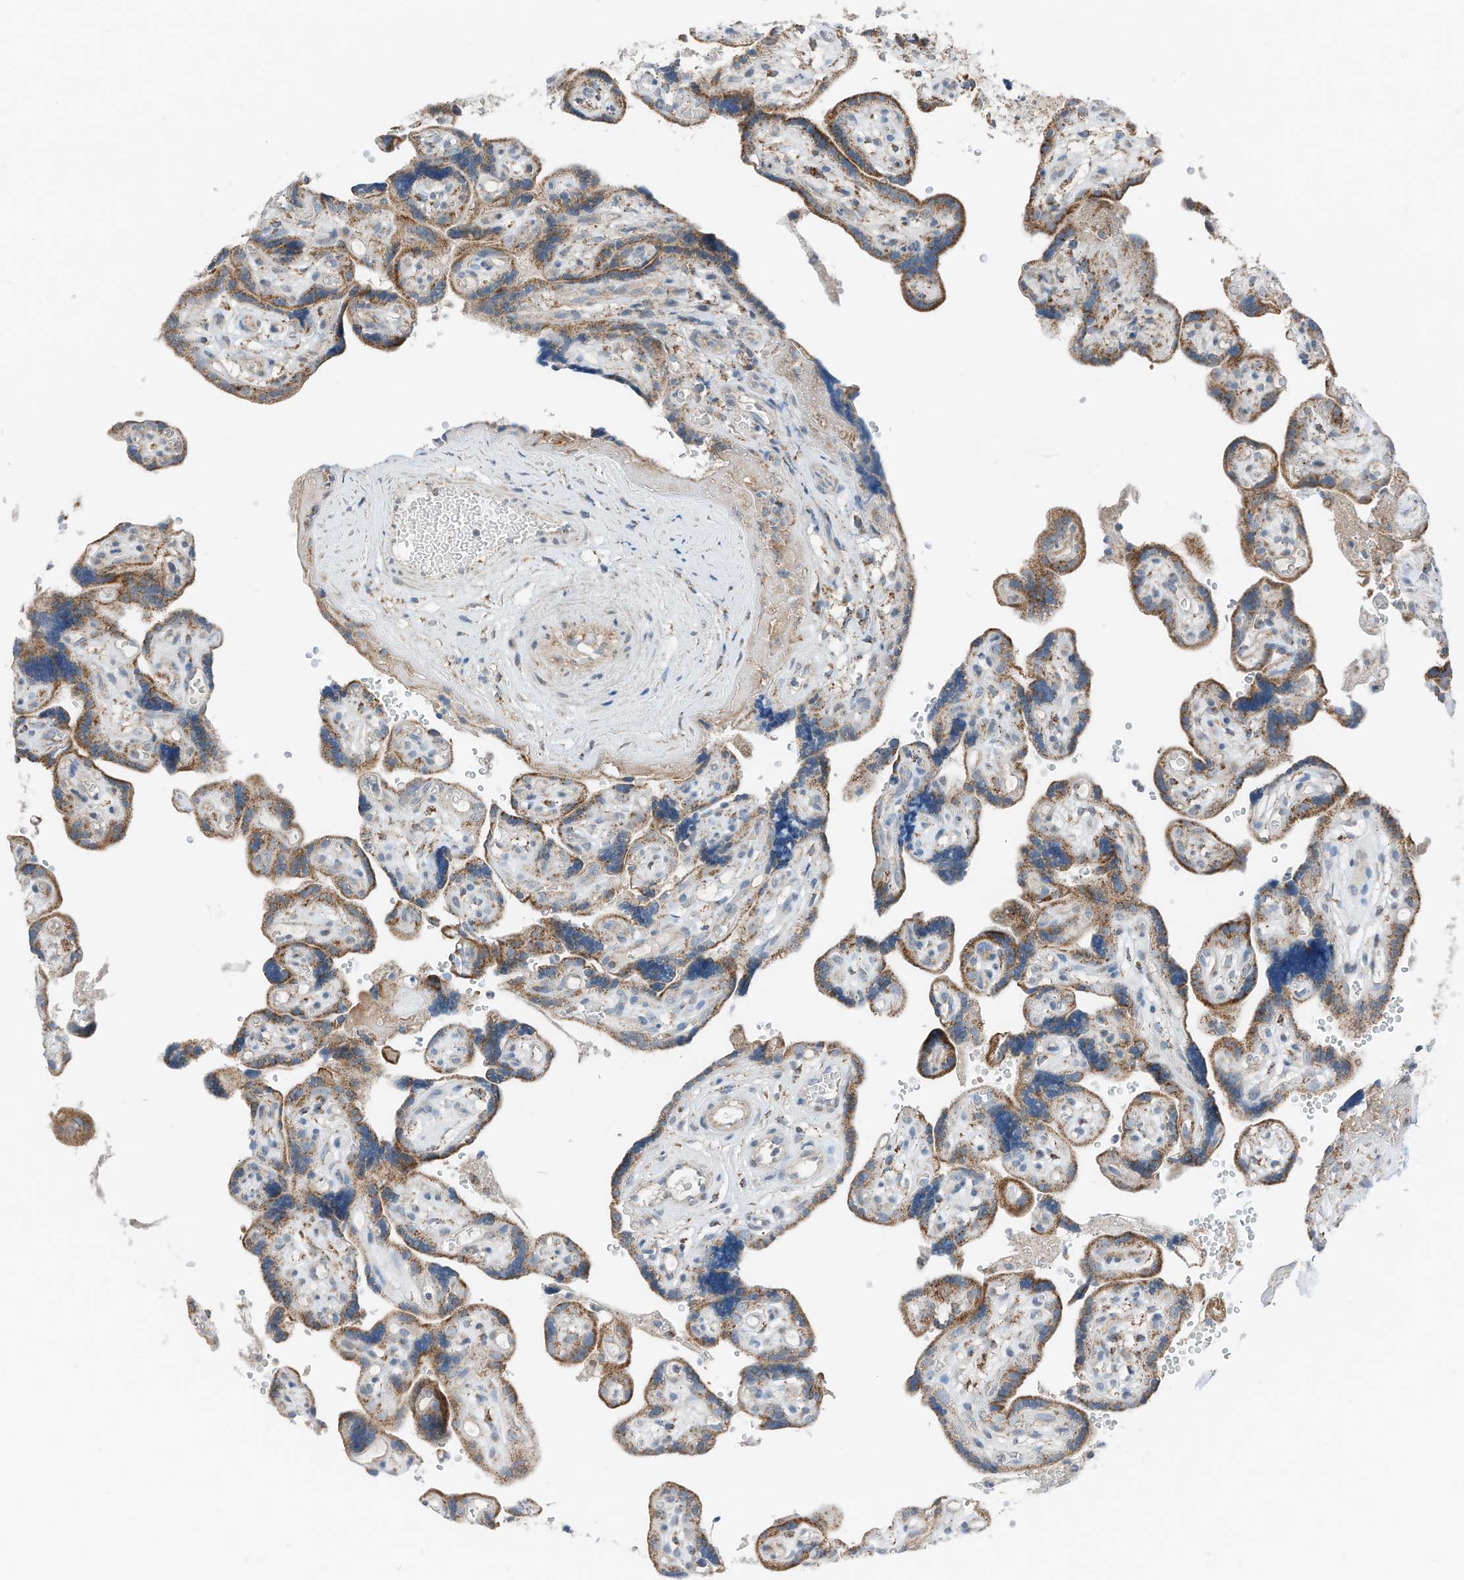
{"staining": {"intensity": "moderate", "quantity": ">75%", "location": "cytoplasmic/membranous"}, "tissue": "placenta", "cell_type": "Decidual cells", "image_type": "normal", "snomed": [{"axis": "morphology", "description": "Normal tissue, NOS"}, {"axis": "topography", "description": "Placenta"}], "caption": "Immunohistochemistry (IHC) micrograph of unremarkable placenta: human placenta stained using IHC displays medium levels of moderate protein expression localized specifically in the cytoplasmic/membranous of decidual cells, appearing as a cytoplasmic/membranous brown color.", "gene": "RMND1", "patient": {"sex": "female", "age": 30}}